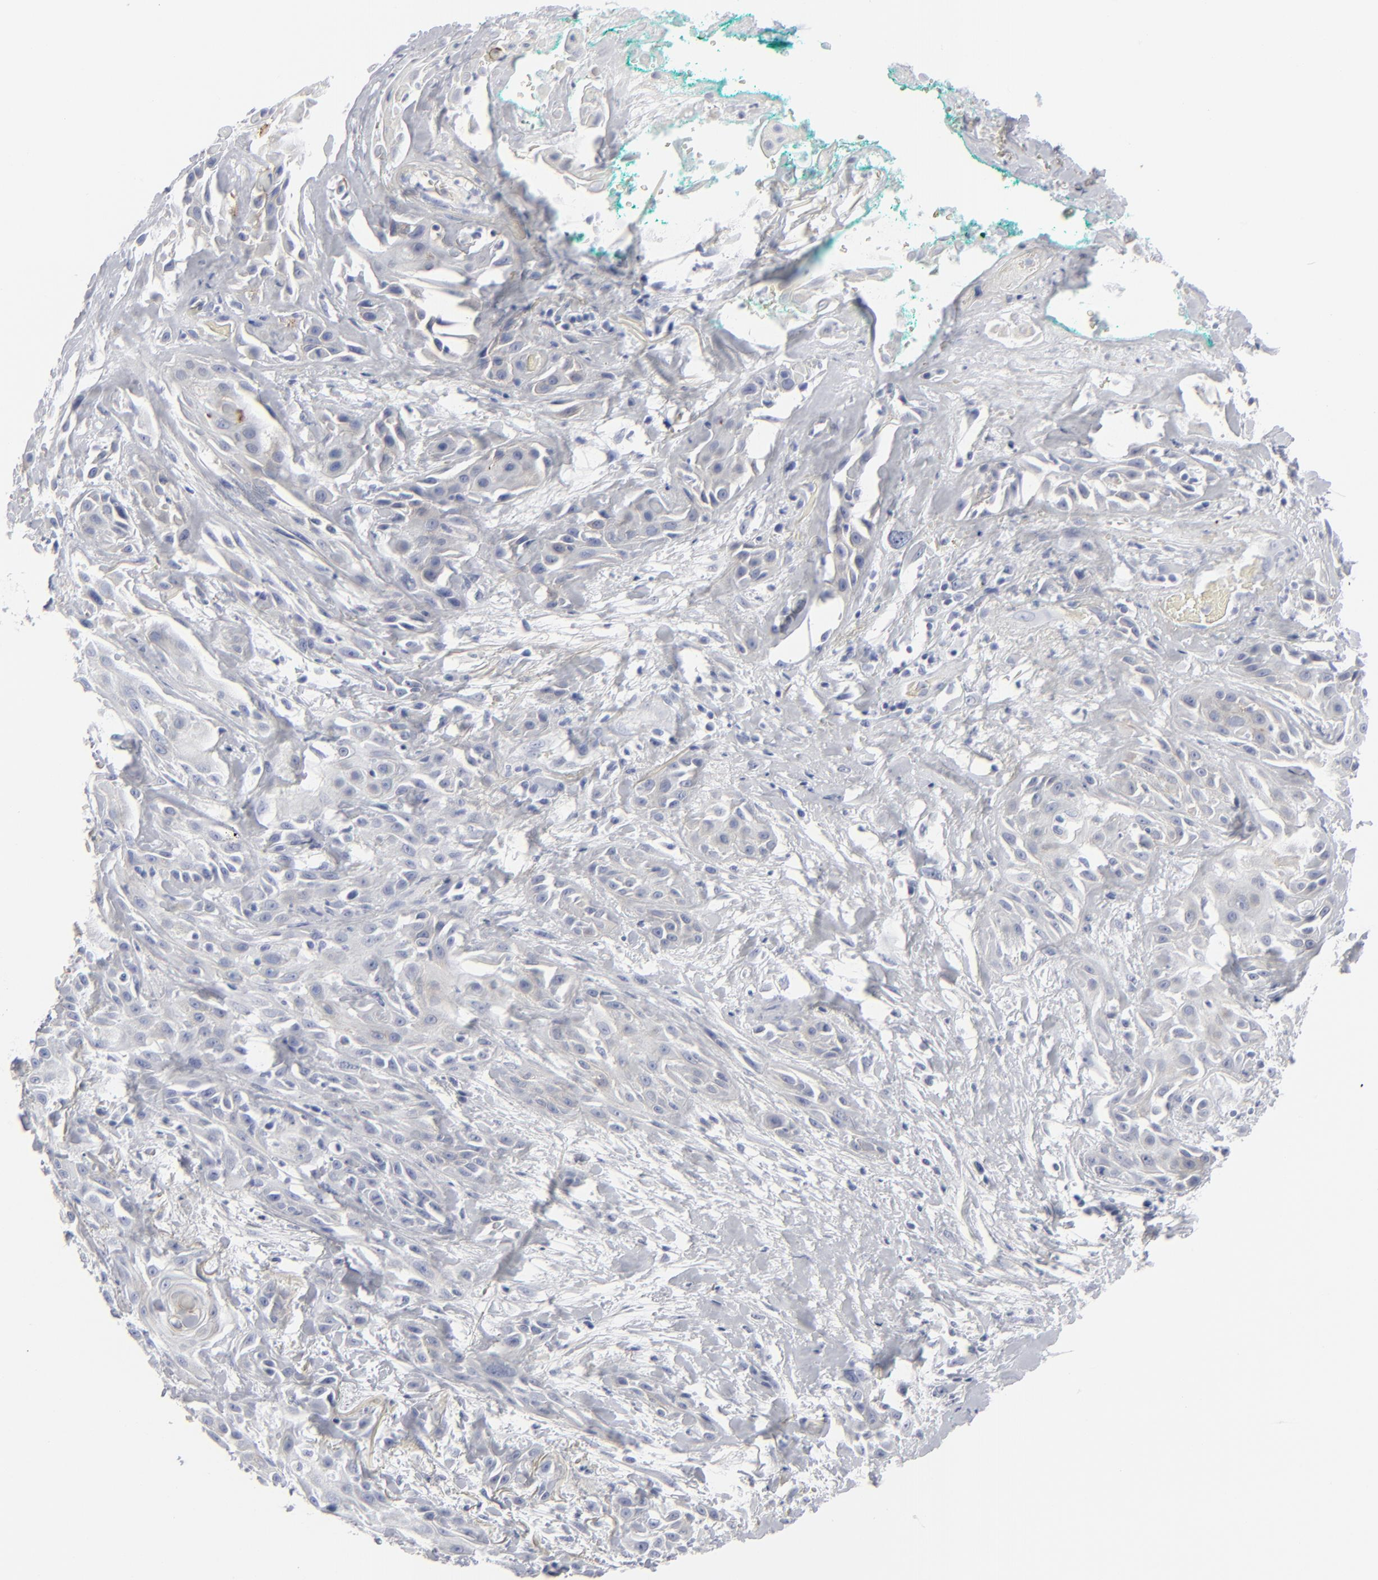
{"staining": {"intensity": "negative", "quantity": "none", "location": "none"}, "tissue": "skin cancer", "cell_type": "Tumor cells", "image_type": "cancer", "snomed": [{"axis": "morphology", "description": "Squamous cell carcinoma, NOS"}, {"axis": "topography", "description": "Skin"}, {"axis": "topography", "description": "Anal"}], "caption": "Immunohistochemistry photomicrograph of neoplastic tissue: skin cancer stained with DAB (3,3'-diaminobenzidine) reveals no significant protein expression in tumor cells.", "gene": "MSLN", "patient": {"sex": "male", "age": 64}}